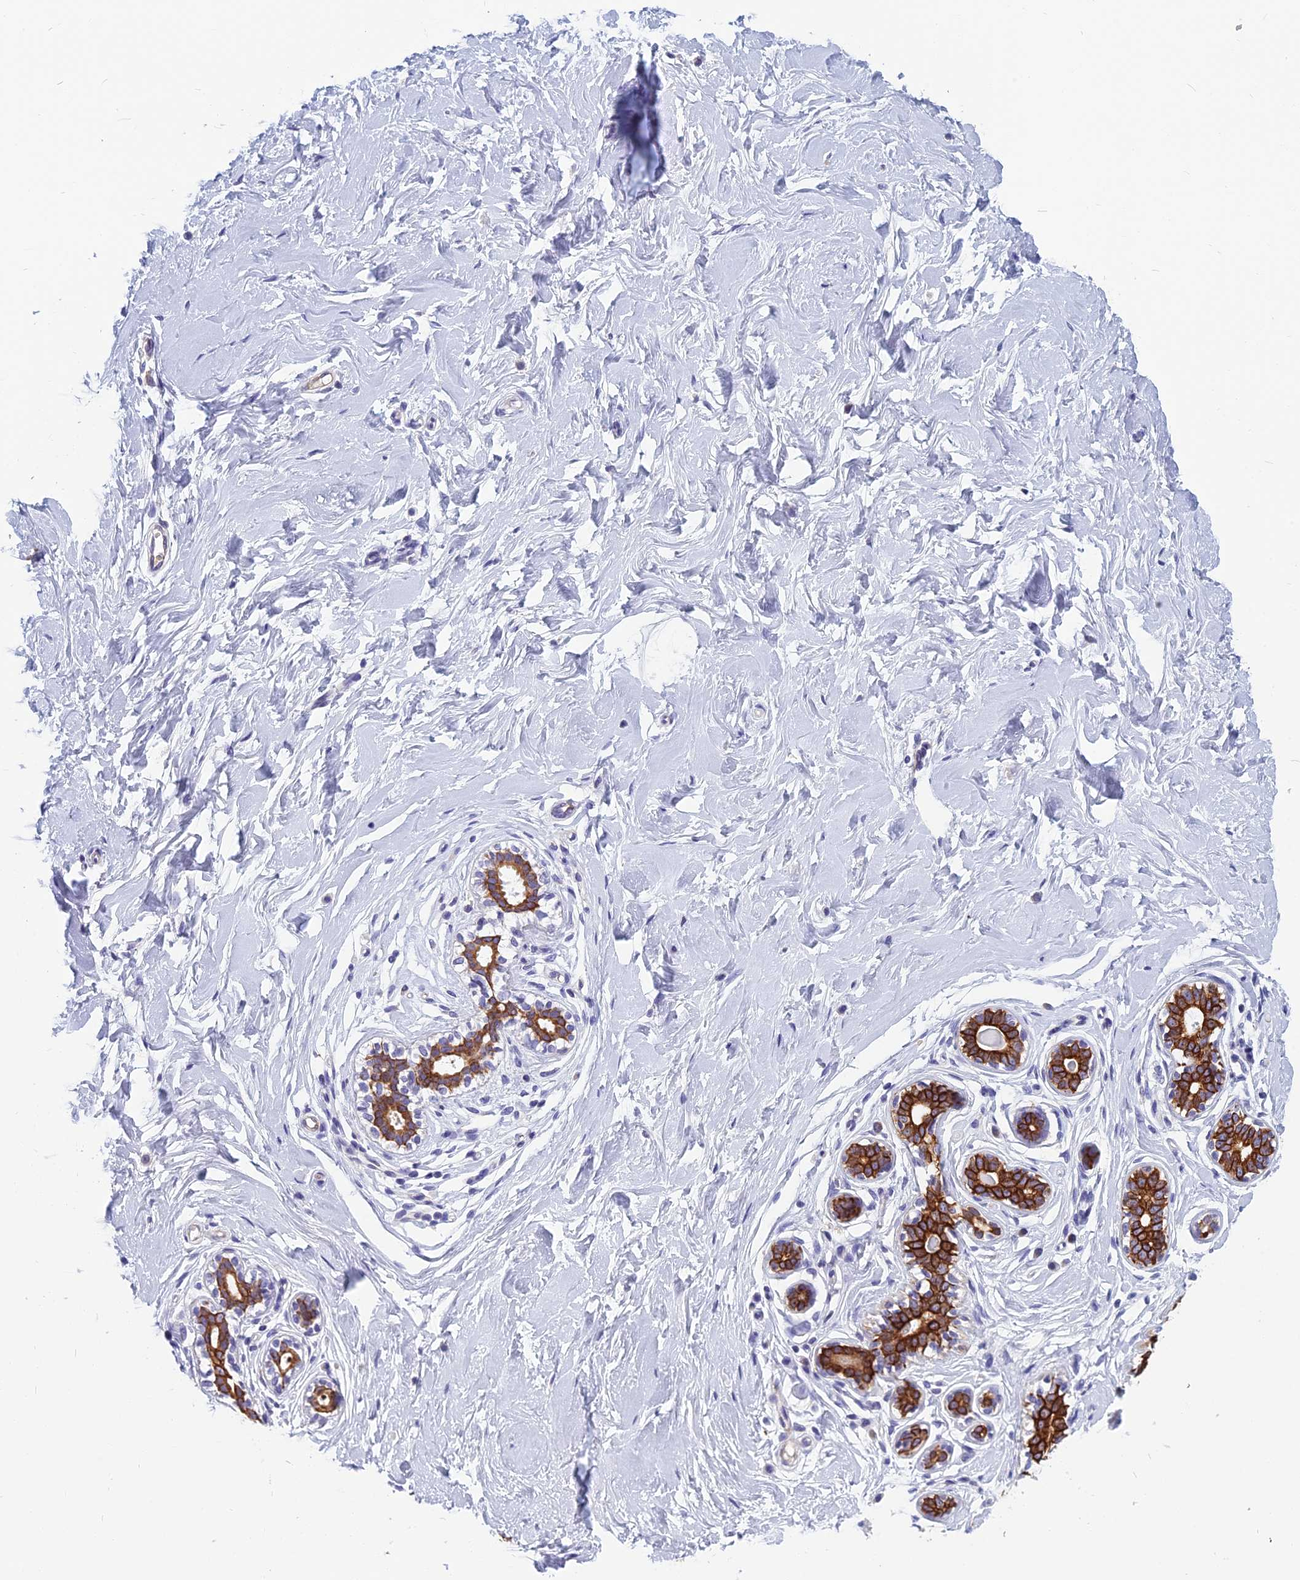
{"staining": {"intensity": "negative", "quantity": "none", "location": "none"}, "tissue": "breast", "cell_type": "Adipocytes", "image_type": "normal", "snomed": [{"axis": "morphology", "description": "Normal tissue, NOS"}, {"axis": "morphology", "description": "Adenoma, NOS"}, {"axis": "topography", "description": "Breast"}], "caption": "IHC micrograph of normal breast stained for a protein (brown), which shows no staining in adipocytes. Brightfield microscopy of immunohistochemistry (IHC) stained with DAB (brown) and hematoxylin (blue), captured at high magnification.", "gene": "RBM41", "patient": {"sex": "female", "age": 23}}